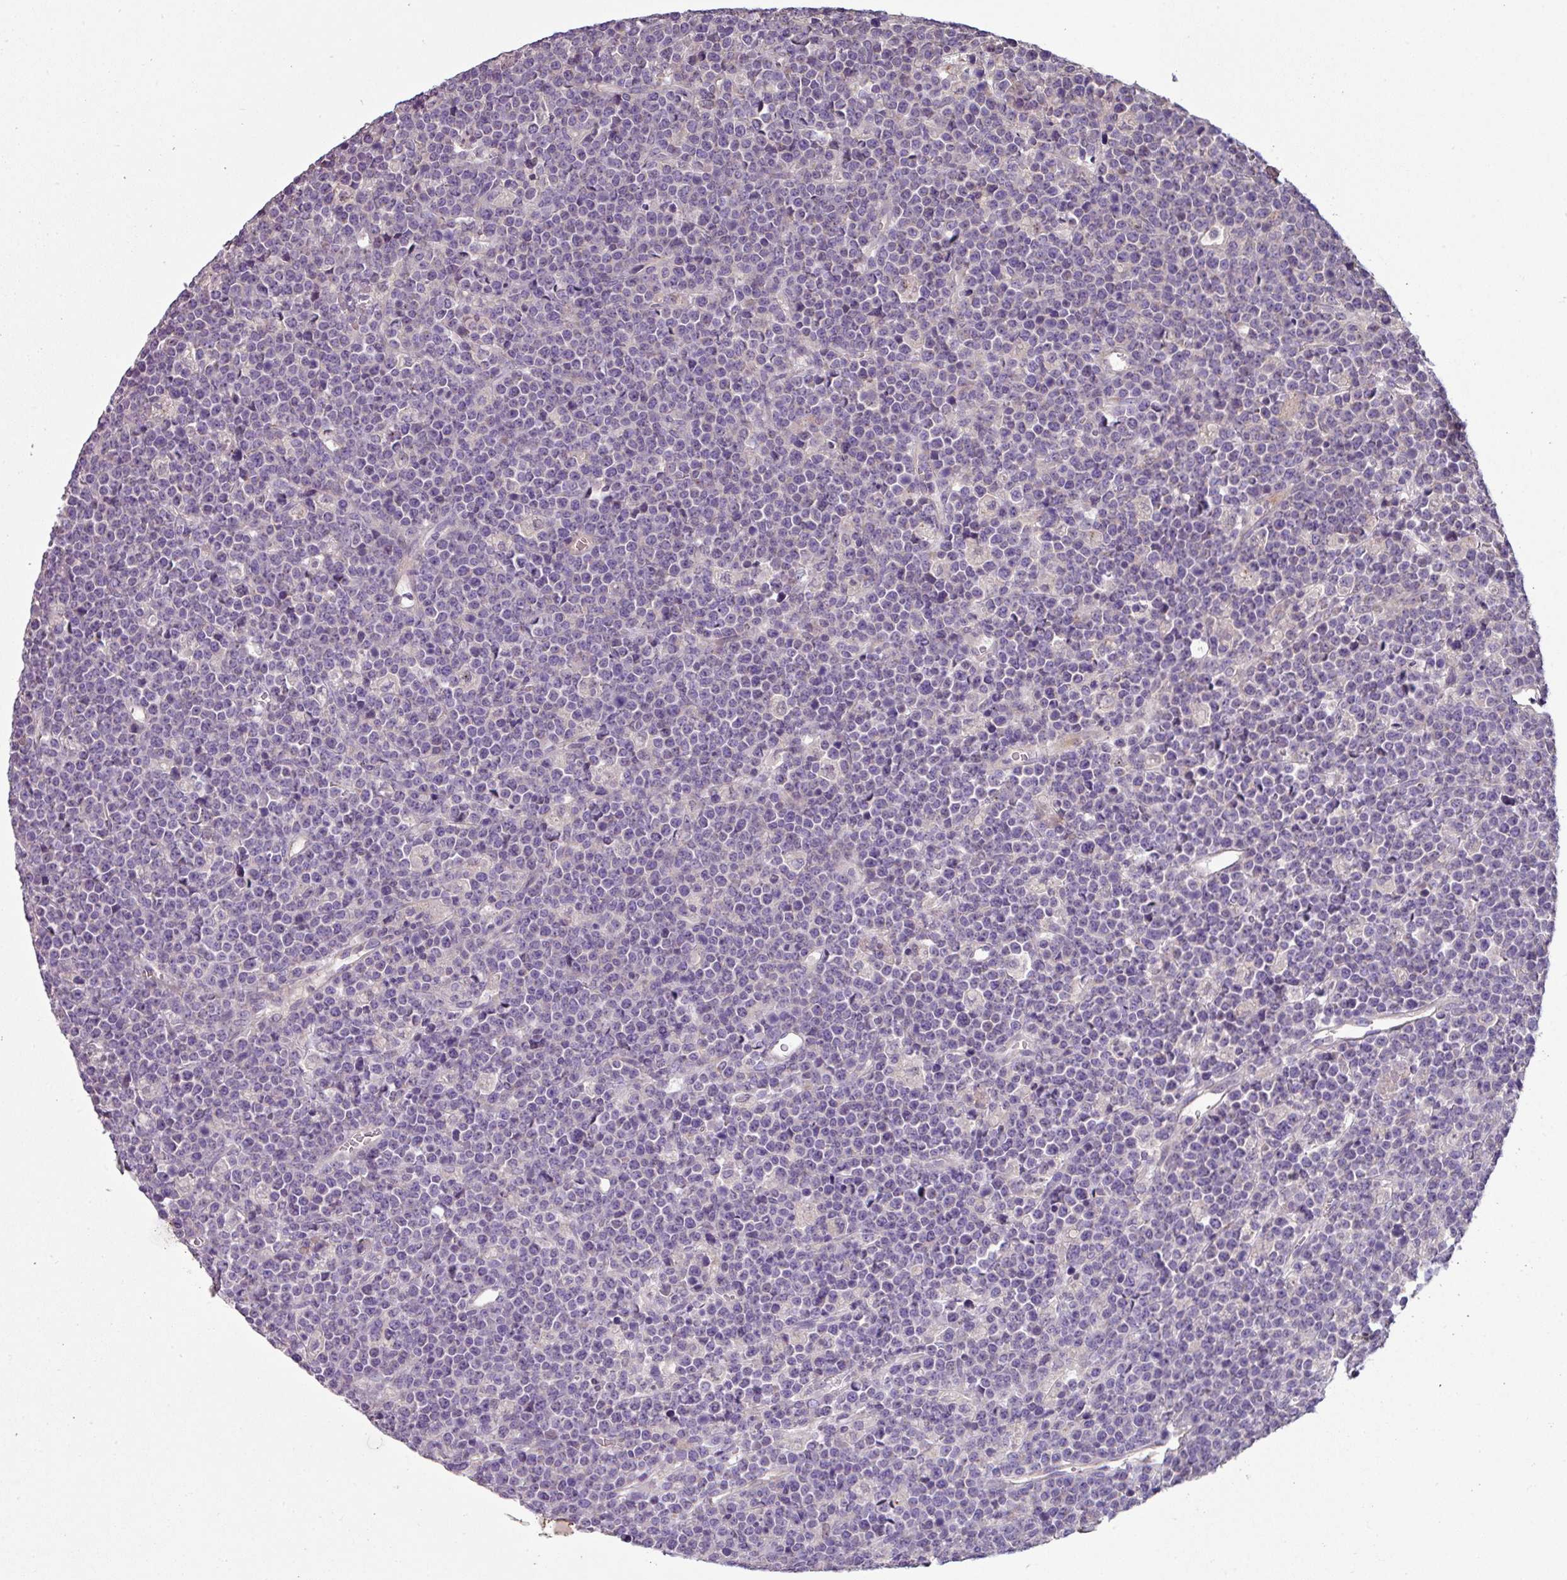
{"staining": {"intensity": "negative", "quantity": "none", "location": "none"}, "tissue": "lymphoma", "cell_type": "Tumor cells", "image_type": "cancer", "snomed": [{"axis": "morphology", "description": "Malignant lymphoma, non-Hodgkin's type, High grade"}, {"axis": "topography", "description": "Ovary"}], "caption": "Immunohistochemistry (IHC) of human malignant lymphoma, non-Hodgkin's type (high-grade) shows no positivity in tumor cells.", "gene": "LRRC9", "patient": {"sex": "female", "age": 56}}